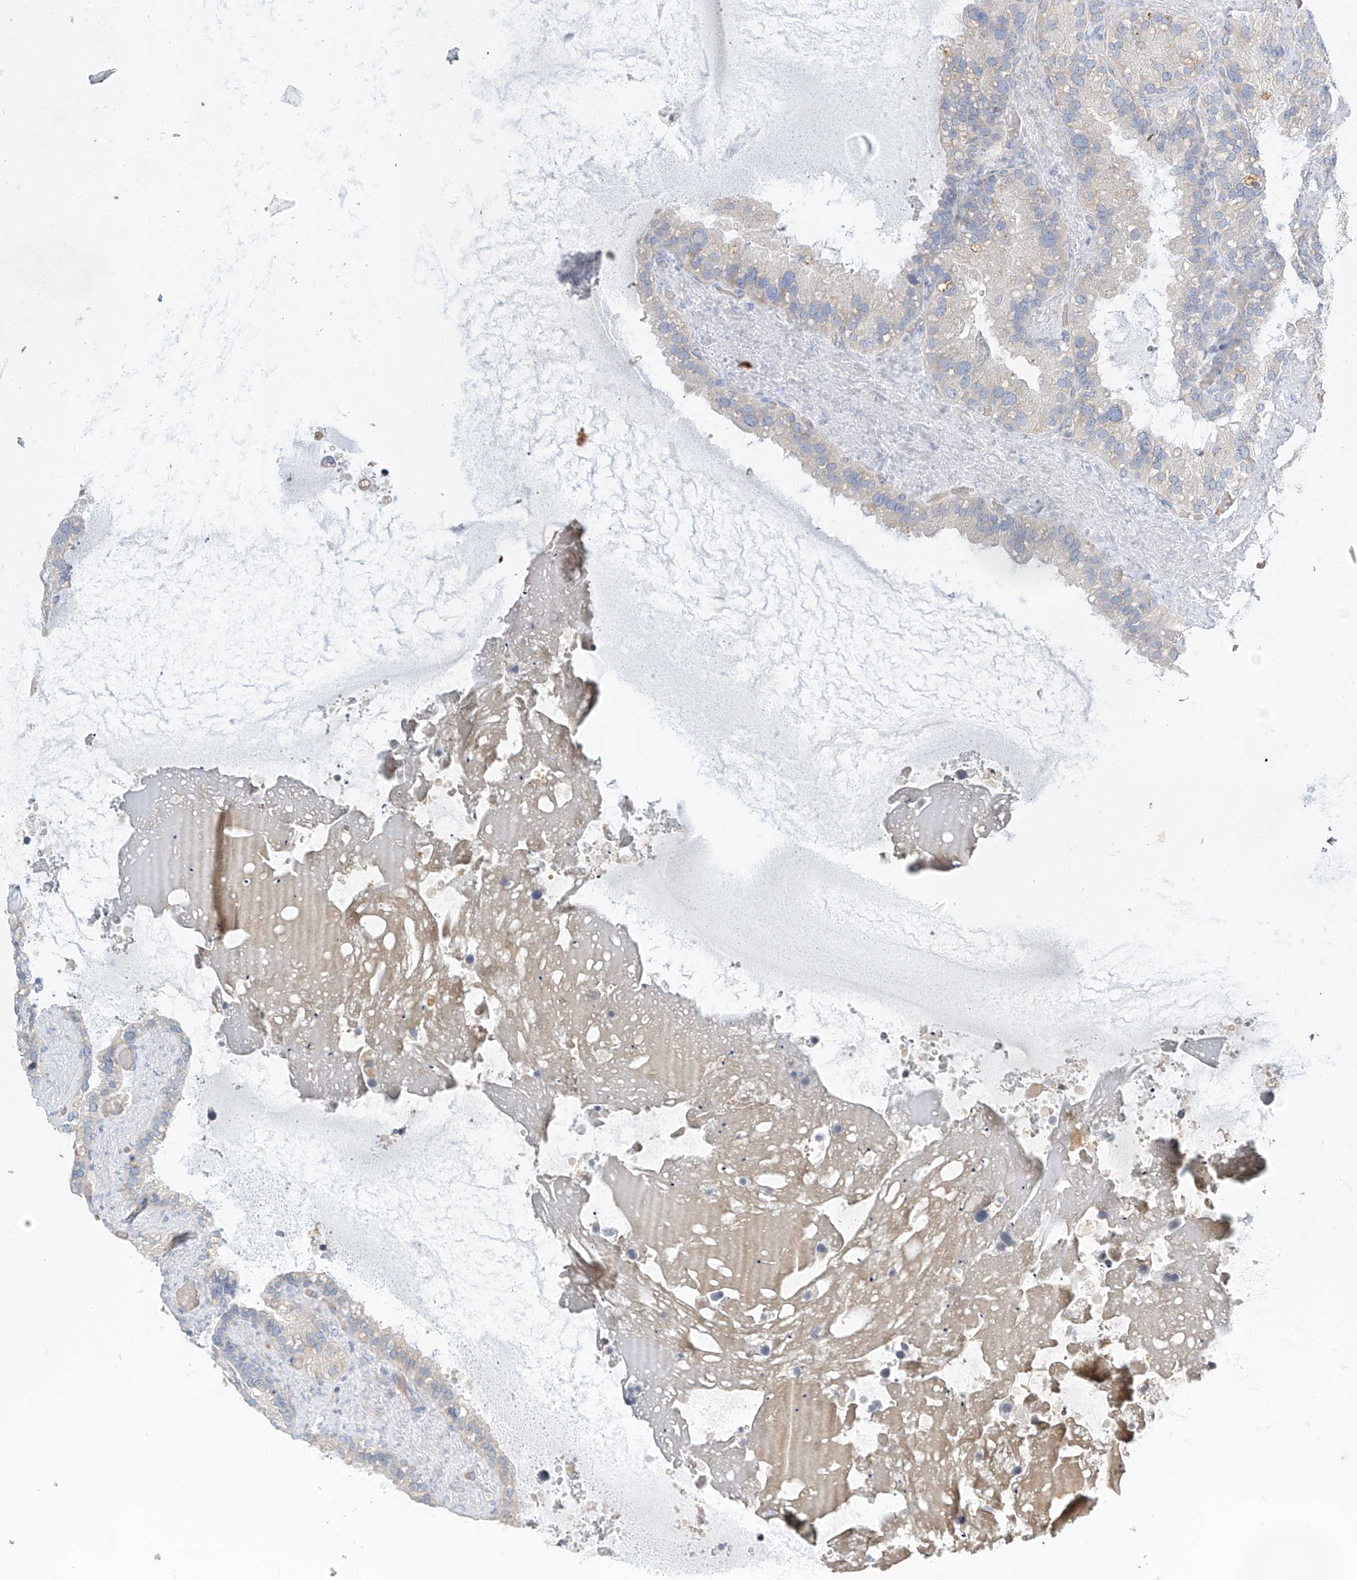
{"staining": {"intensity": "negative", "quantity": "none", "location": "none"}, "tissue": "seminal vesicle", "cell_type": "Glandular cells", "image_type": "normal", "snomed": [{"axis": "morphology", "description": "Normal tissue, NOS"}, {"axis": "topography", "description": "Prostate"}, {"axis": "topography", "description": "Seminal veicle"}], "caption": "Immunohistochemistry of benign human seminal vesicle exhibits no staining in glandular cells. (Brightfield microscopy of DAB (3,3'-diaminobenzidine) IHC at high magnification).", "gene": "SYTL3", "patient": {"sex": "male", "age": 68}}